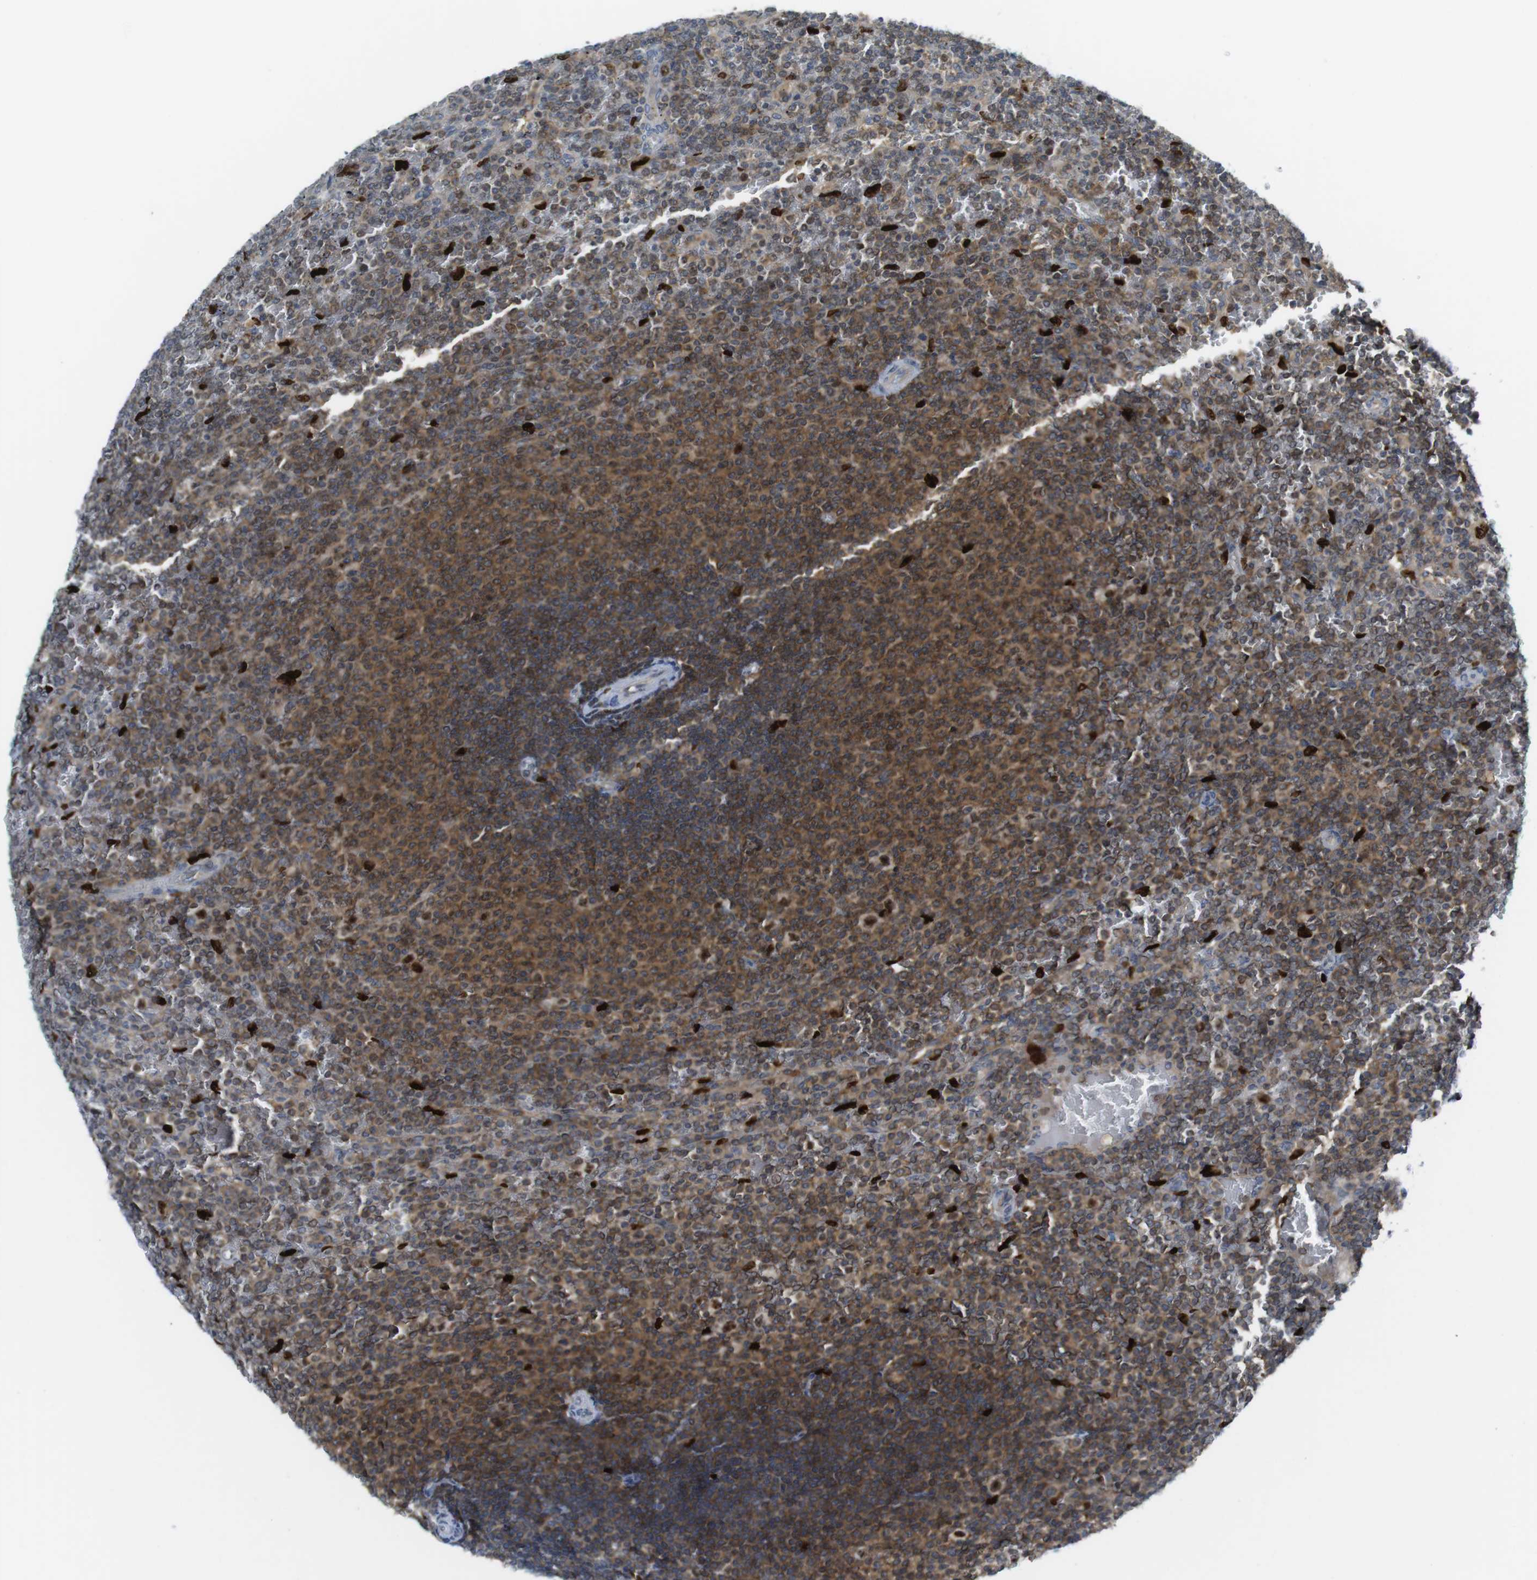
{"staining": {"intensity": "moderate", "quantity": "25%-75%", "location": "cytoplasmic/membranous"}, "tissue": "lymphoma", "cell_type": "Tumor cells", "image_type": "cancer", "snomed": [{"axis": "morphology", "description": "Malignant lymphoma, non-Hodgkin's type, Low grade"}, {"axis": "topography", "description": "Spleen"}], "caption": "Malignant lymphoma, non-Hodgkin's type (low-grade) tissue displays moderate cytoplasmic/membranous positivity in approximately 25%-75% of tumor cells", "gene": "RCC1", "patient": {"sex": "female", "age": 77}}